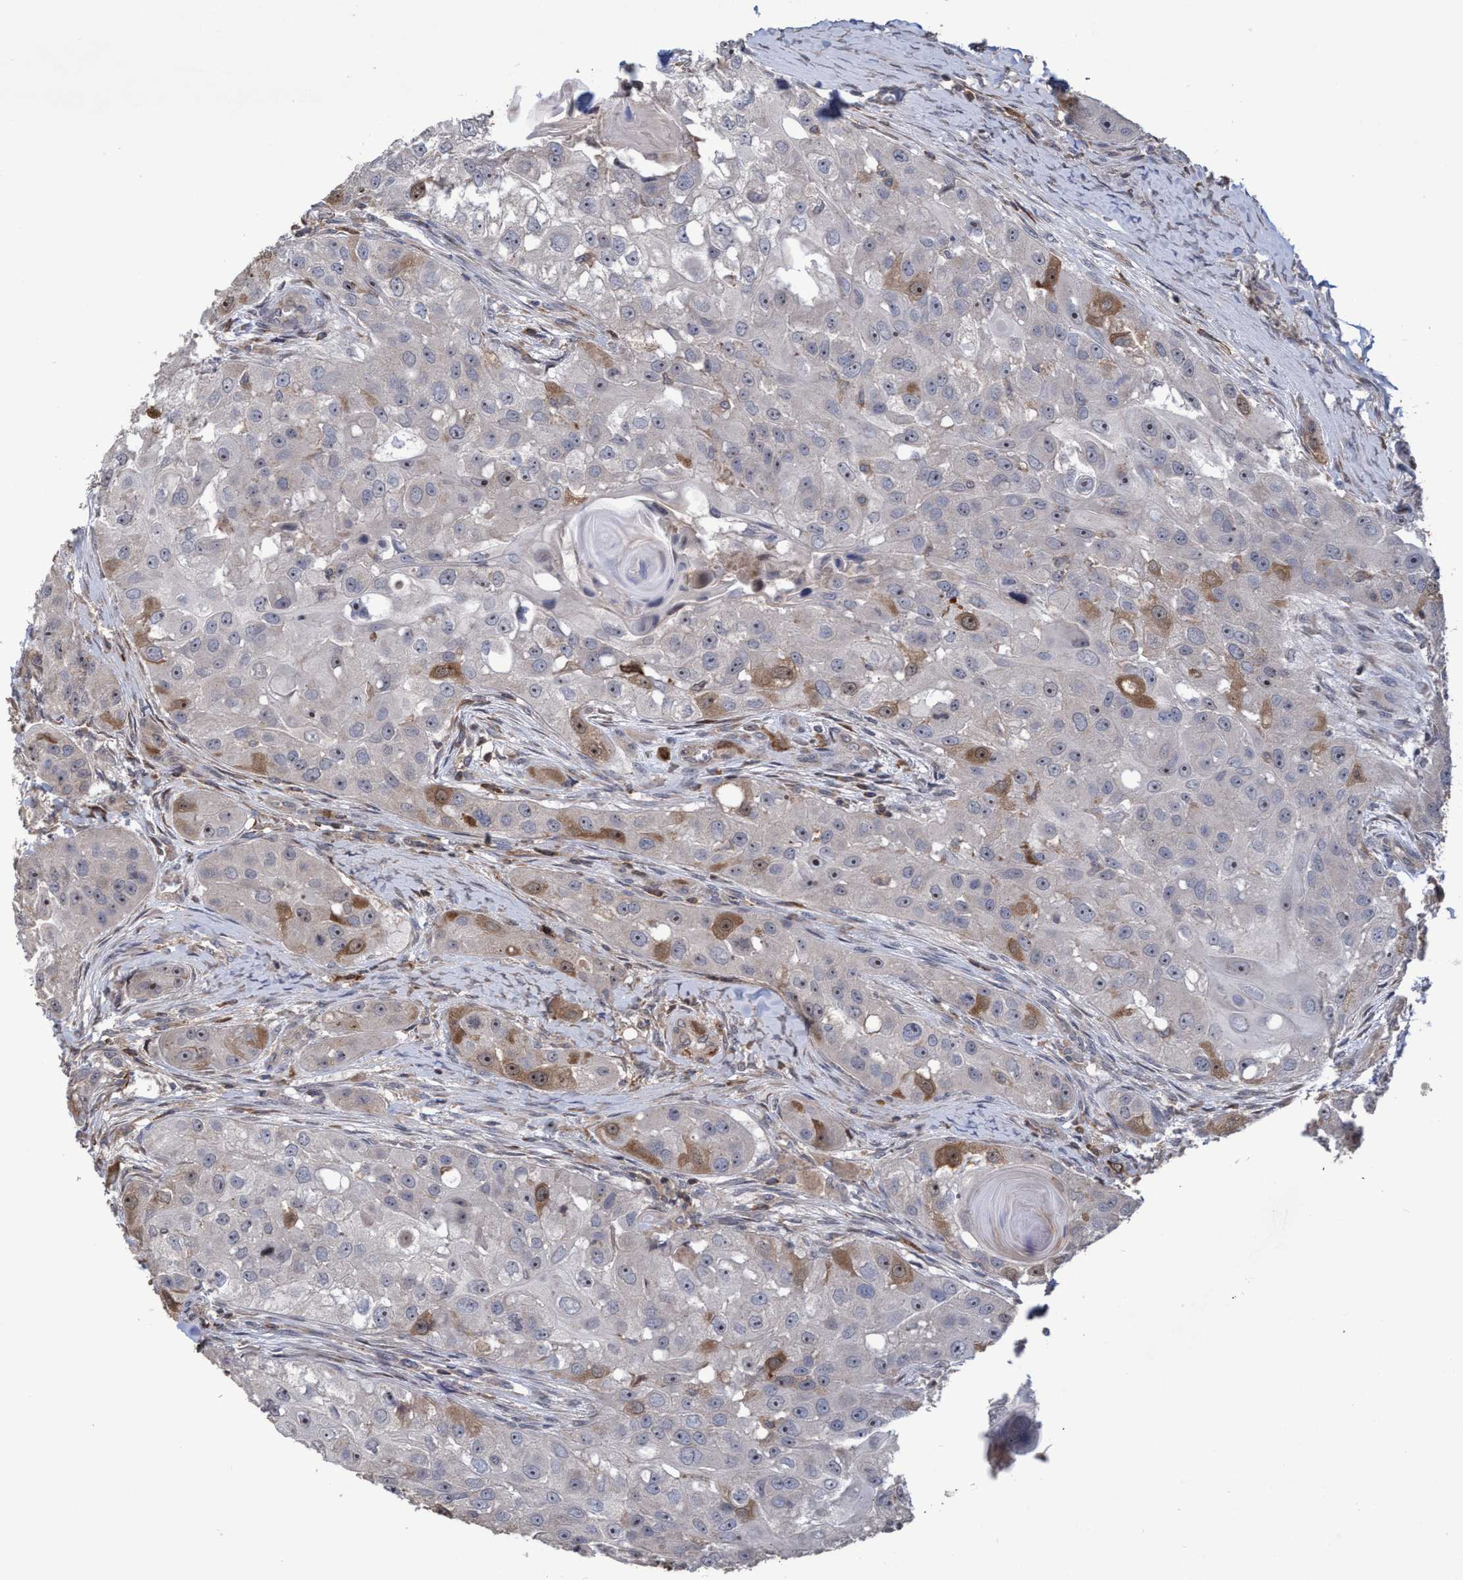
{"staining": {"intensity": "moderate", "quantity": "<25%", "location": "cytoplasmic/membranous,nuclear"}, "tissue": "head and neck cancer", "cell_type": "Tumor cells", "image_type": "cancer", "snomed": [{"axis": "morphology", "description": "Normal tissue, NOS"}, {"axis": "morphology", "description": "Squamous cell carcinoma, NOS"}, {"axis": "topography", "description": "Skeletal muscle"}, {"axis": "topography", "description": "Head-Neck"}], "caption": "Head and neck cancer stained with a protein marker shows moderate staining in tumor cells.", "gene": "SLBP", "patient": {"sex": "male", "age": 51}}